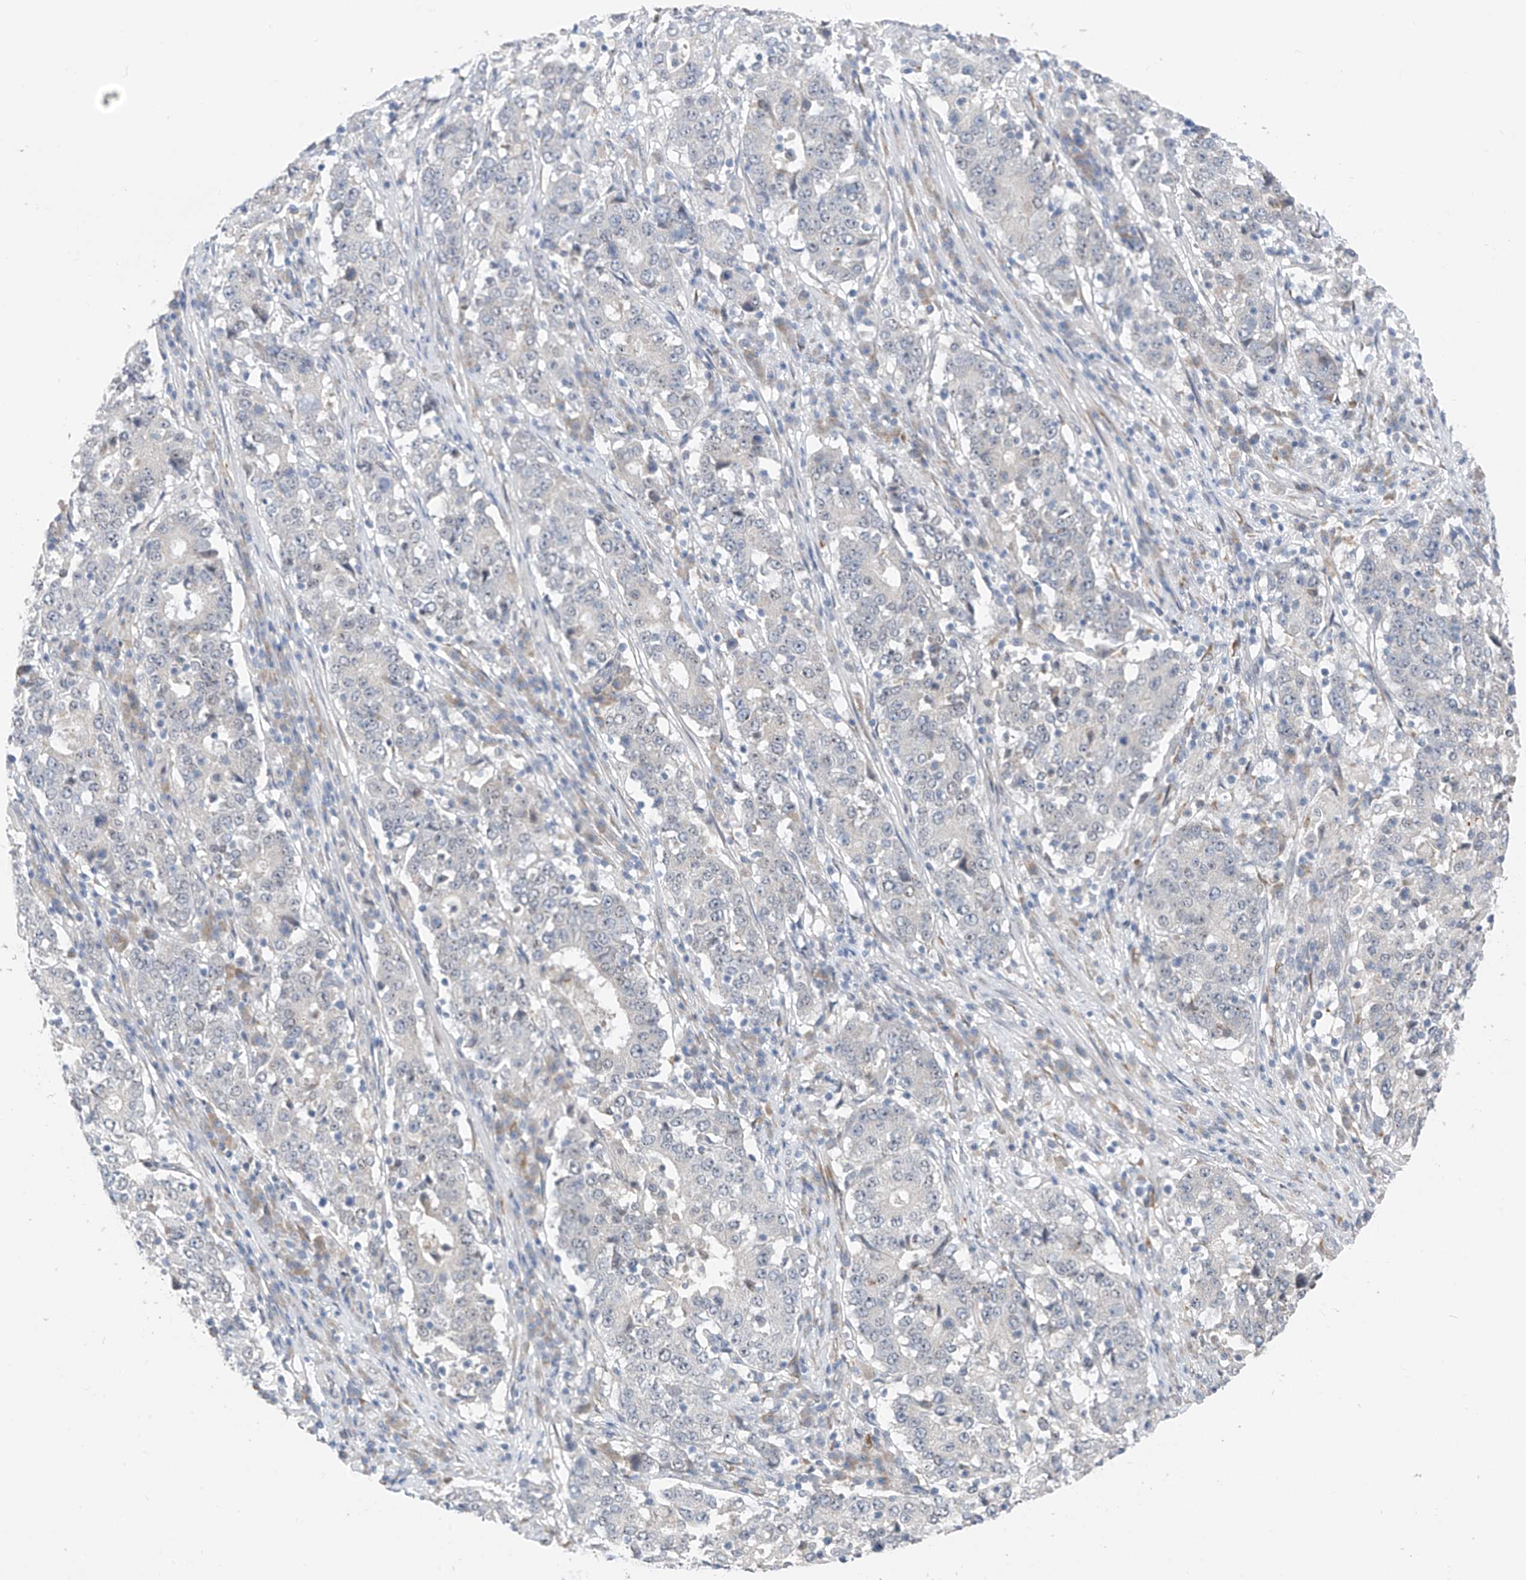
{"staining": {"intensity": "negative", "quantity": "none", "location": "none"}, "tissue": "stomach cancer", "cell_type": "Tumor cells", "image_type": "cancer", "snomed": [{"axis": "morphology", "description": "Adenocarcinoma, NOS"}, {"axis": "topography", "description": "Stomach"}], "caption": "Stomach cancer (adenocarcinoma) stained for a protein using IHC demonstrates no expression tumor cells.", "gene": "CYP4V2", "patient": {"sex": "male", "age": 59}}